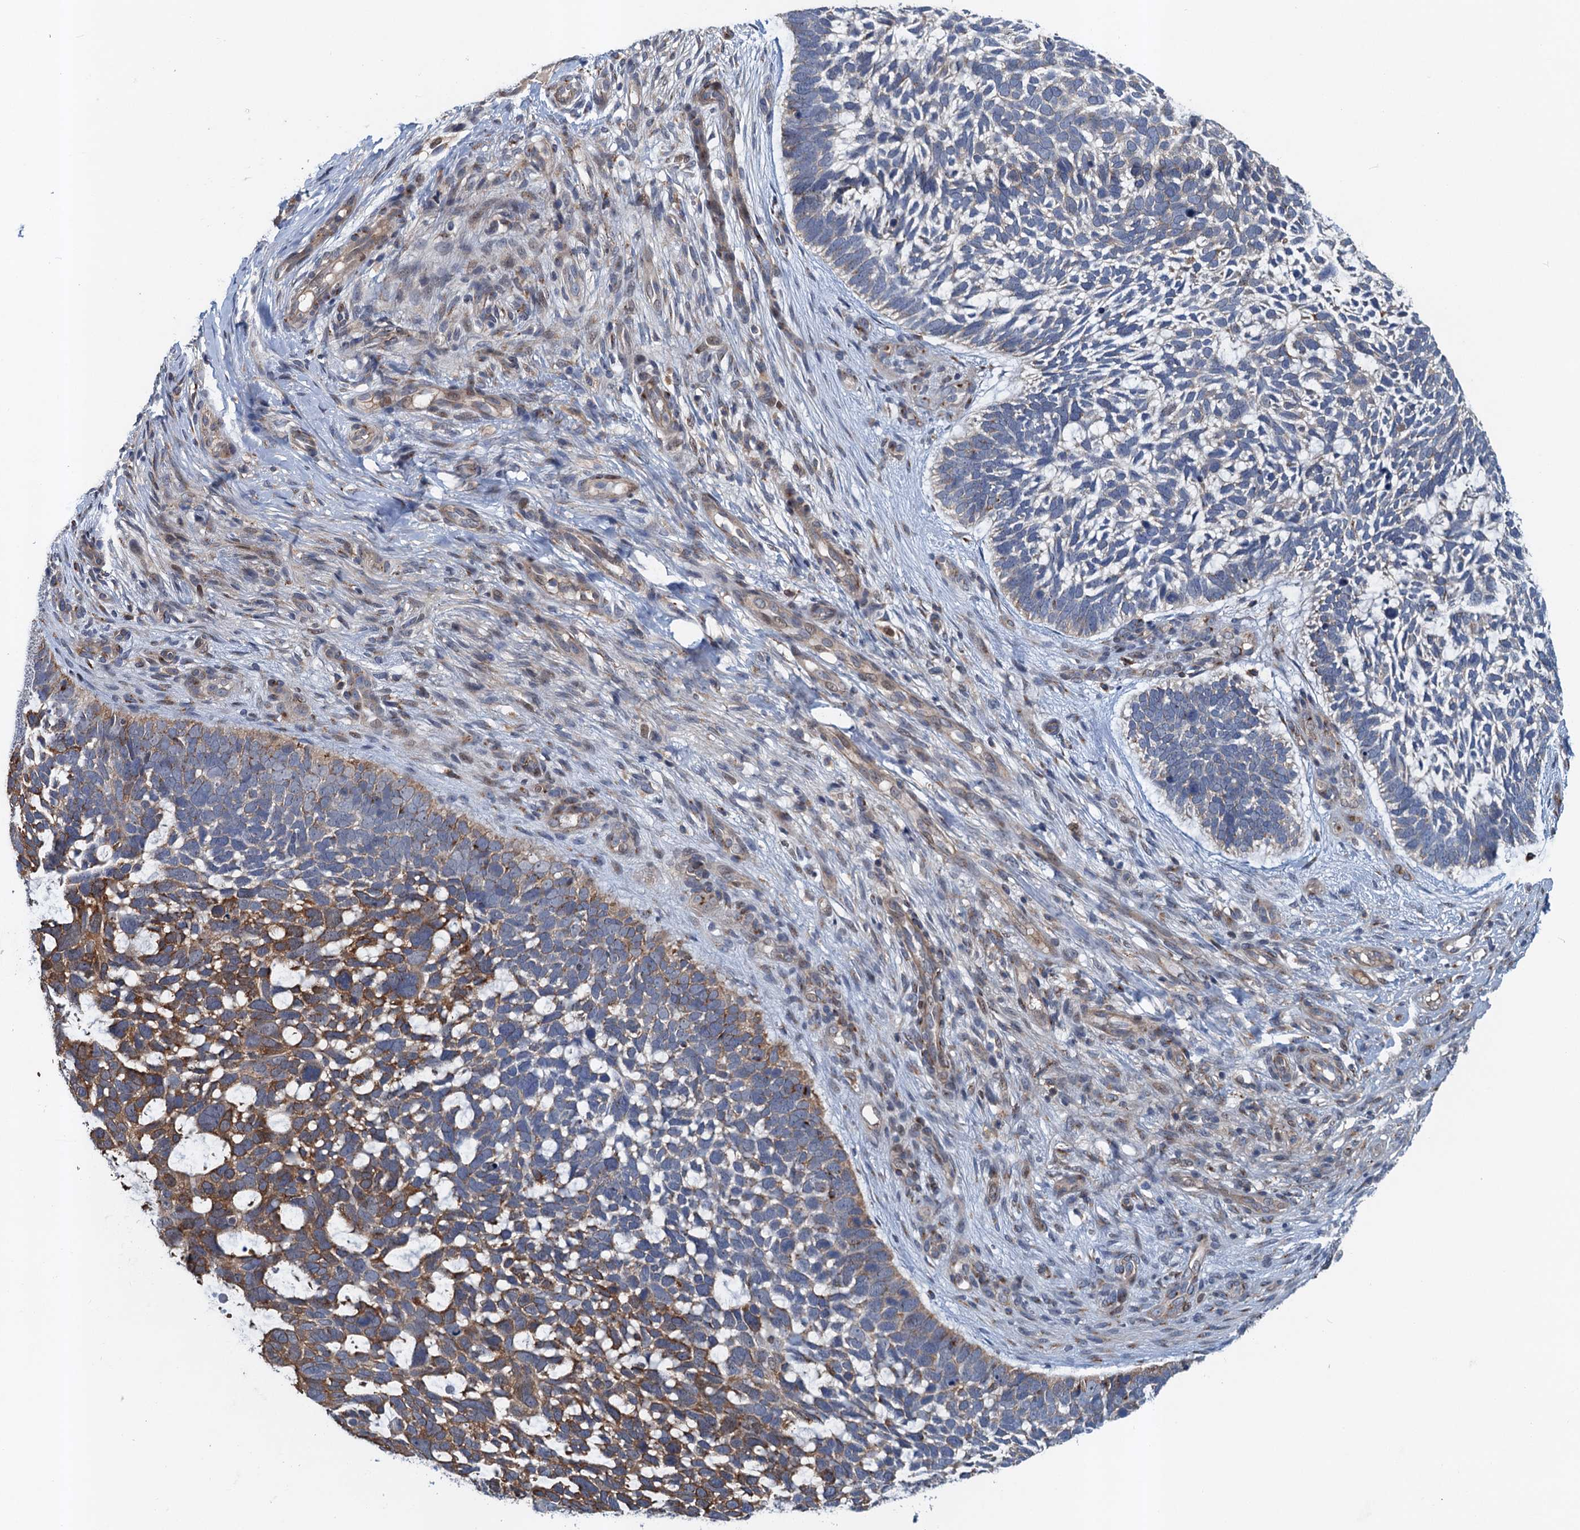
{"staining": {"intensity": "moderate", "quantity": "25%-75%", "location": "cytoplasmic/membranous"}, "tissue": "skin cancer", "cell_type": "Tumor cells", "image_type": "cancer", "snomed": [{"axis": "morphology", "description": "Basal cell carcinoma"}, {"axis": "topography", "description": "Skin"}], "caption": "Immunohistochemistry photomicrograph of skin basal cell carcinoma stained for a protein (brown), which demonstrates medium levels of moderate cytoplasmic/membranous positivity in approximately 25%-75% of tumor cells.", "gene": "NBEA", "patient": {"sex": "male", "age": 88}}